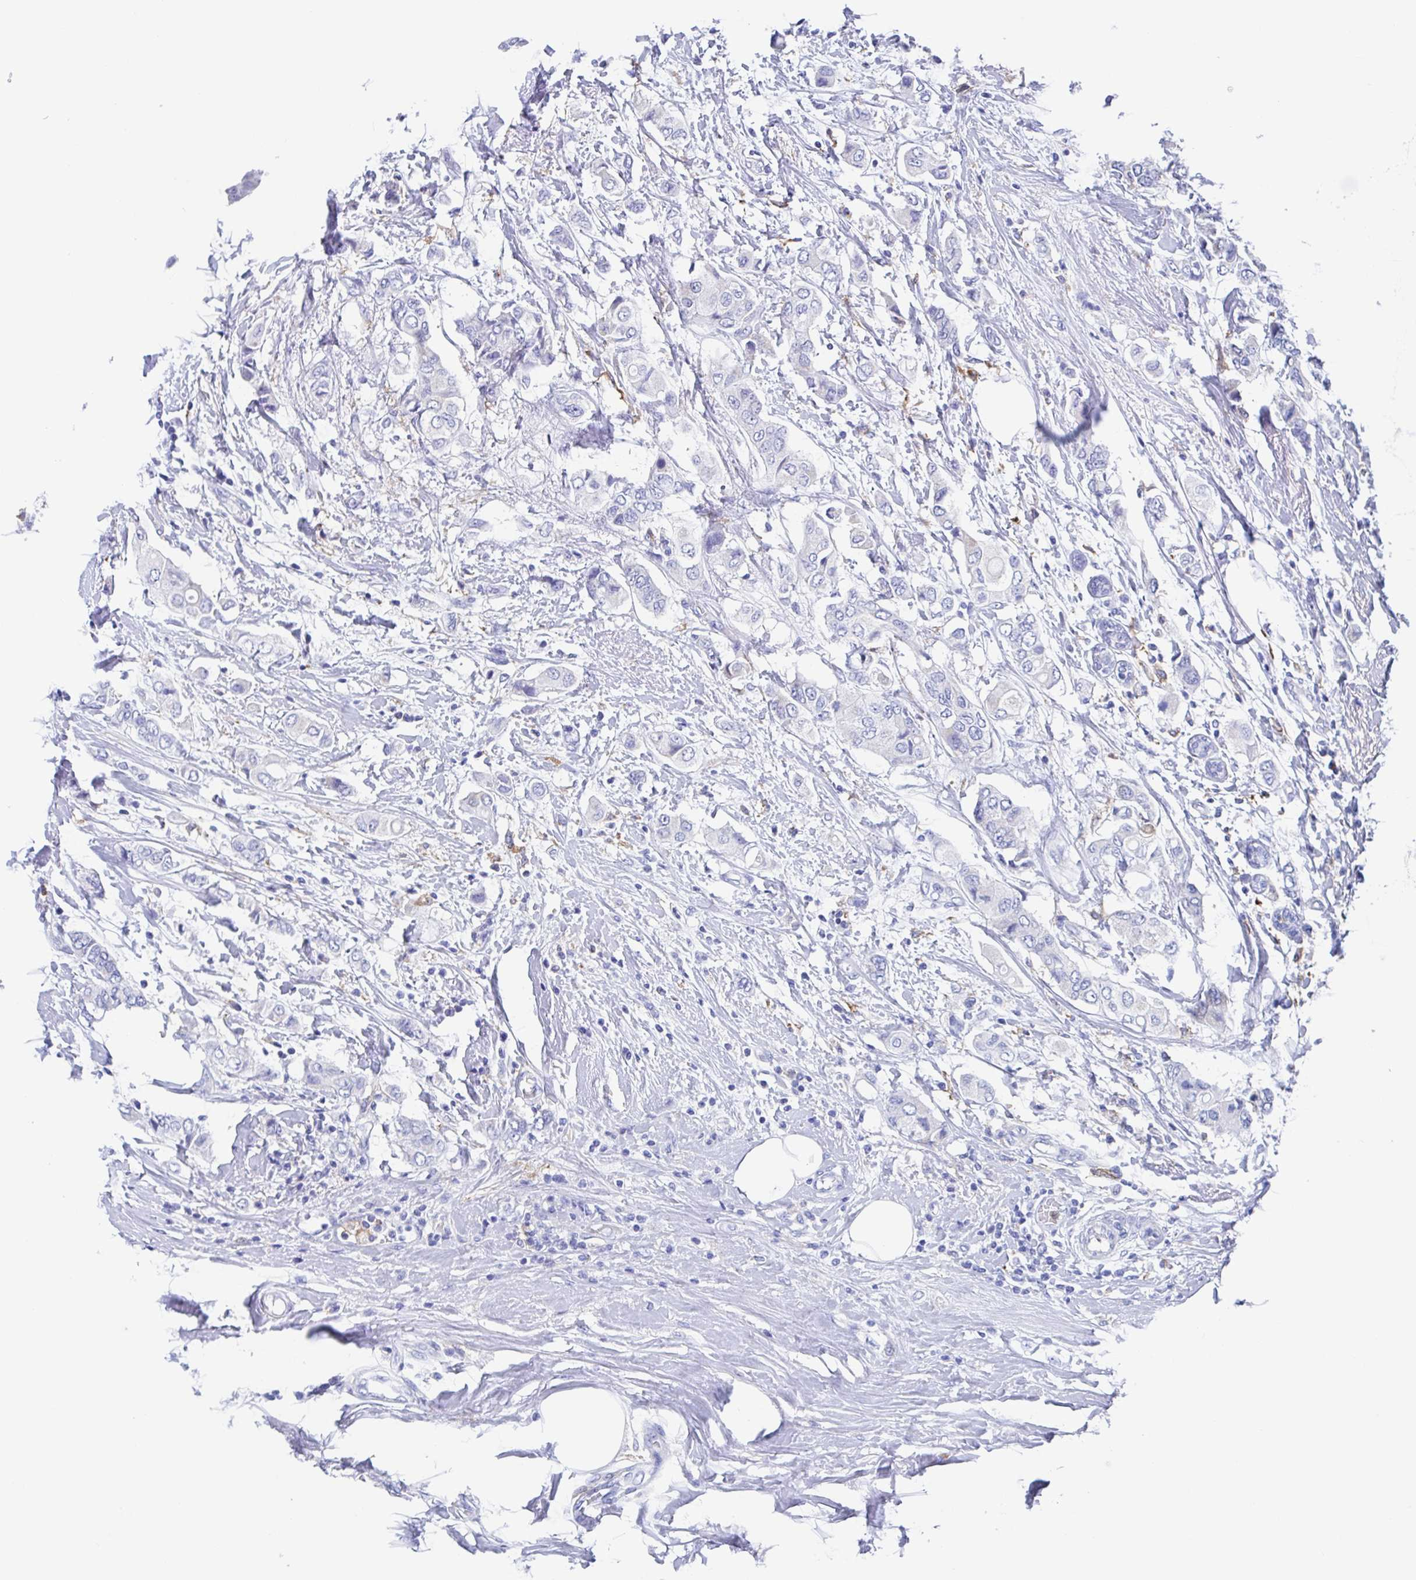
{"staining": {"intensity": "negative", "quantity": "none", "location": "none"}, "tissue": "breast cancer", "cell_type": "Tumor cells", "image_type": "cancer", "snomed": [{"axis": "morphology", "description": "Lobular carcinoma"}, {"axis": "topography", "description": "Breast"}], "caption": "An immunohistochemistry (IHC) micrograph of breast lobular carcinoma is shown. There is no staining in tumor cells of breast lobular carcinoma. The staining is performed using DAB brown chromogen with nuclei counter-stained in using hematoxylin.", "gene": "FCGR3A", "patient": {"sex": "female", "age": 51}}